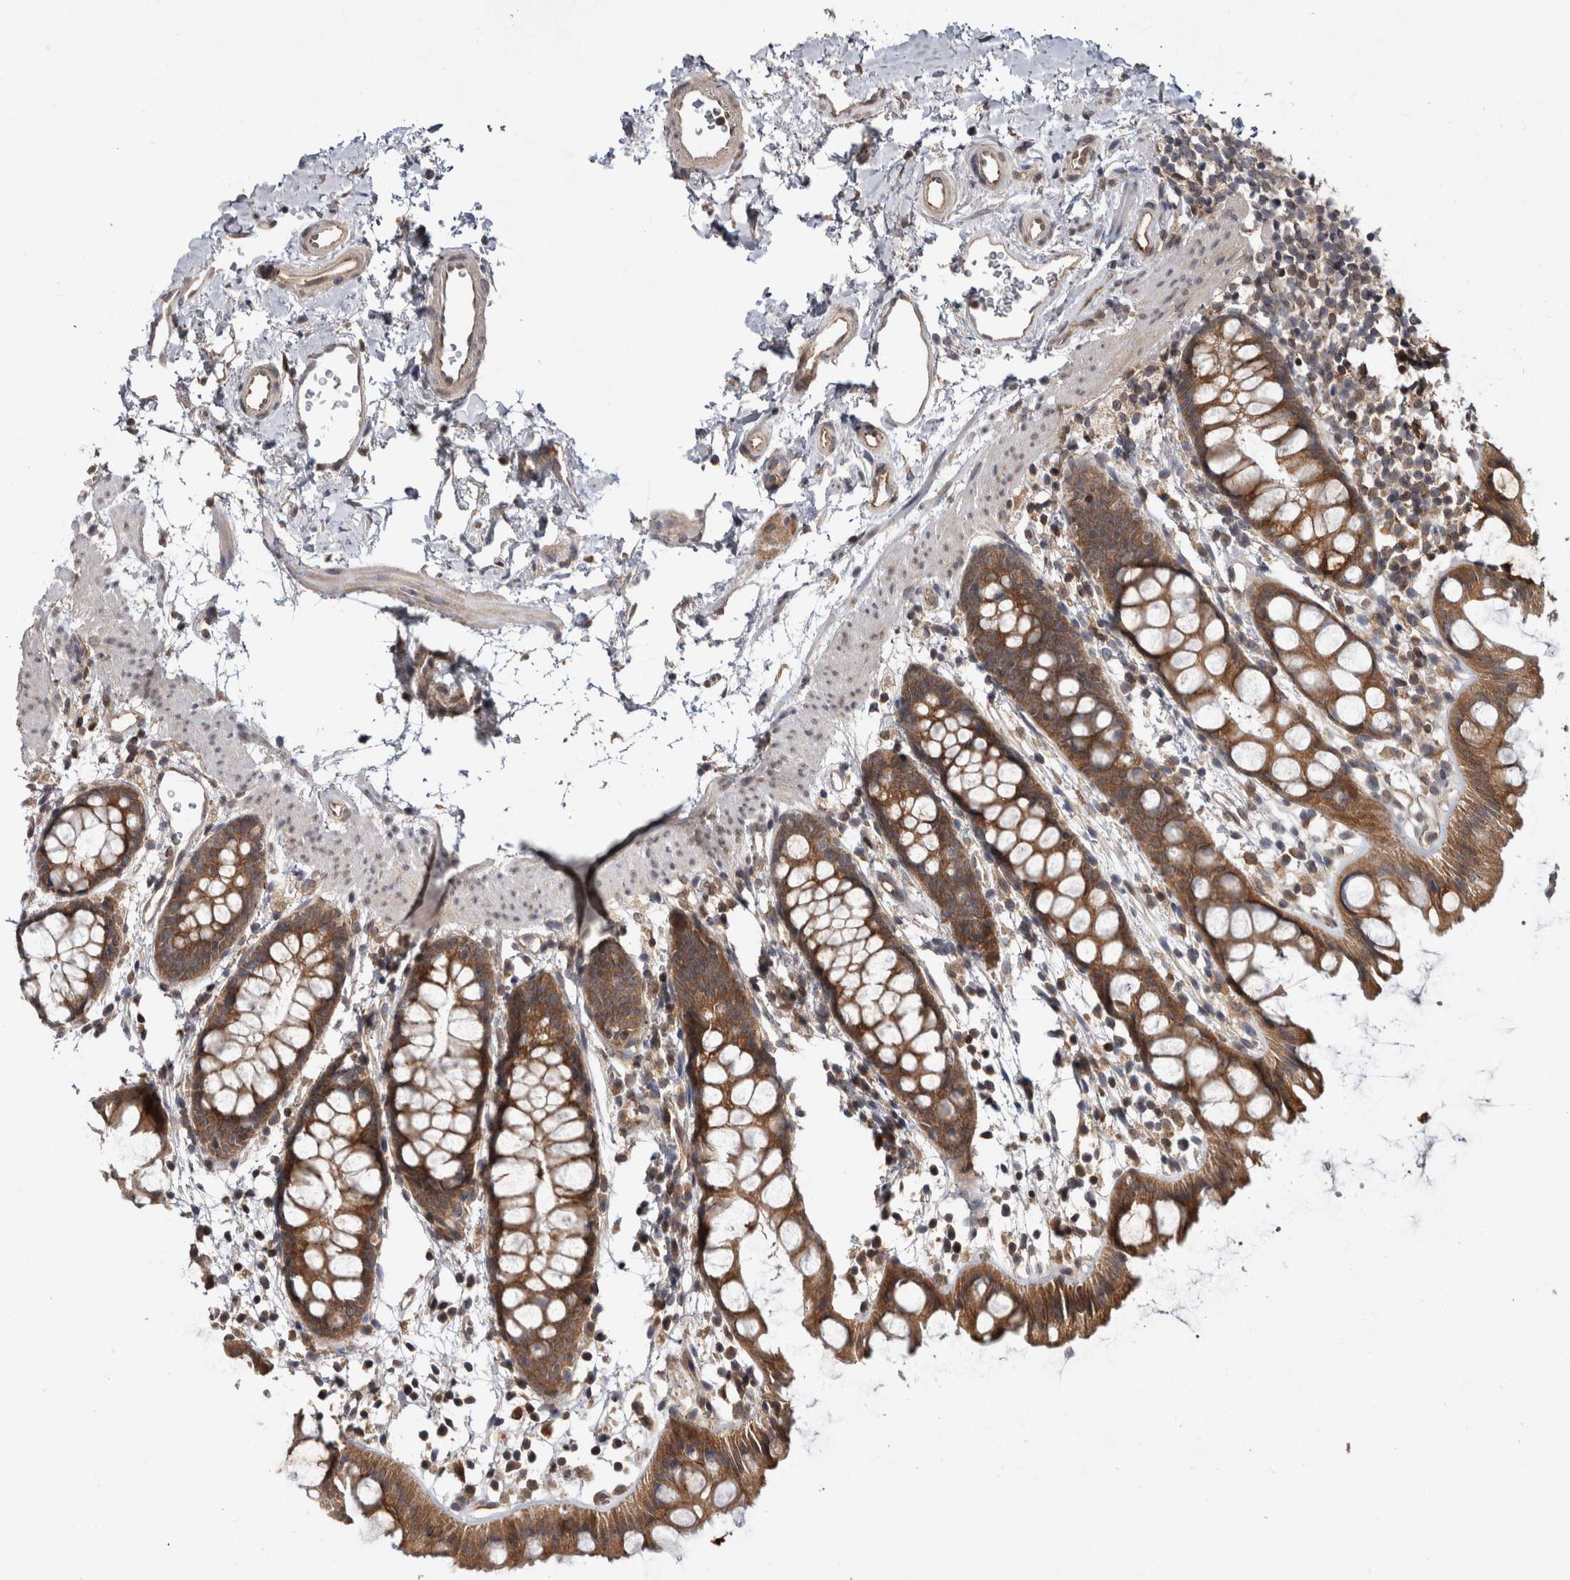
{"staining": {"intensity": "strong", "quantity": ">75%", "location": "cytoplasmic/membranous"}, "tissue": "rectum", "cell_type": "Glandular cells", "image_type": "normal", "snomed": [{"axis": "morphology", "description": "Normal tissue, NOS"}, {"axis": "topography", "description": "Rectum"}], "caption": "Protein staining of benign rectum shows strong cytoplasmic/membranous expression in about >75% of glandular cells. The staining was performed using DAB to visualize the protein expression in brown, while the nuclei were stained in blue with hematoxylin (Magnification: 20x).", "gene": "HMOX2", "patient": {"sex": "female", "age": 65}}